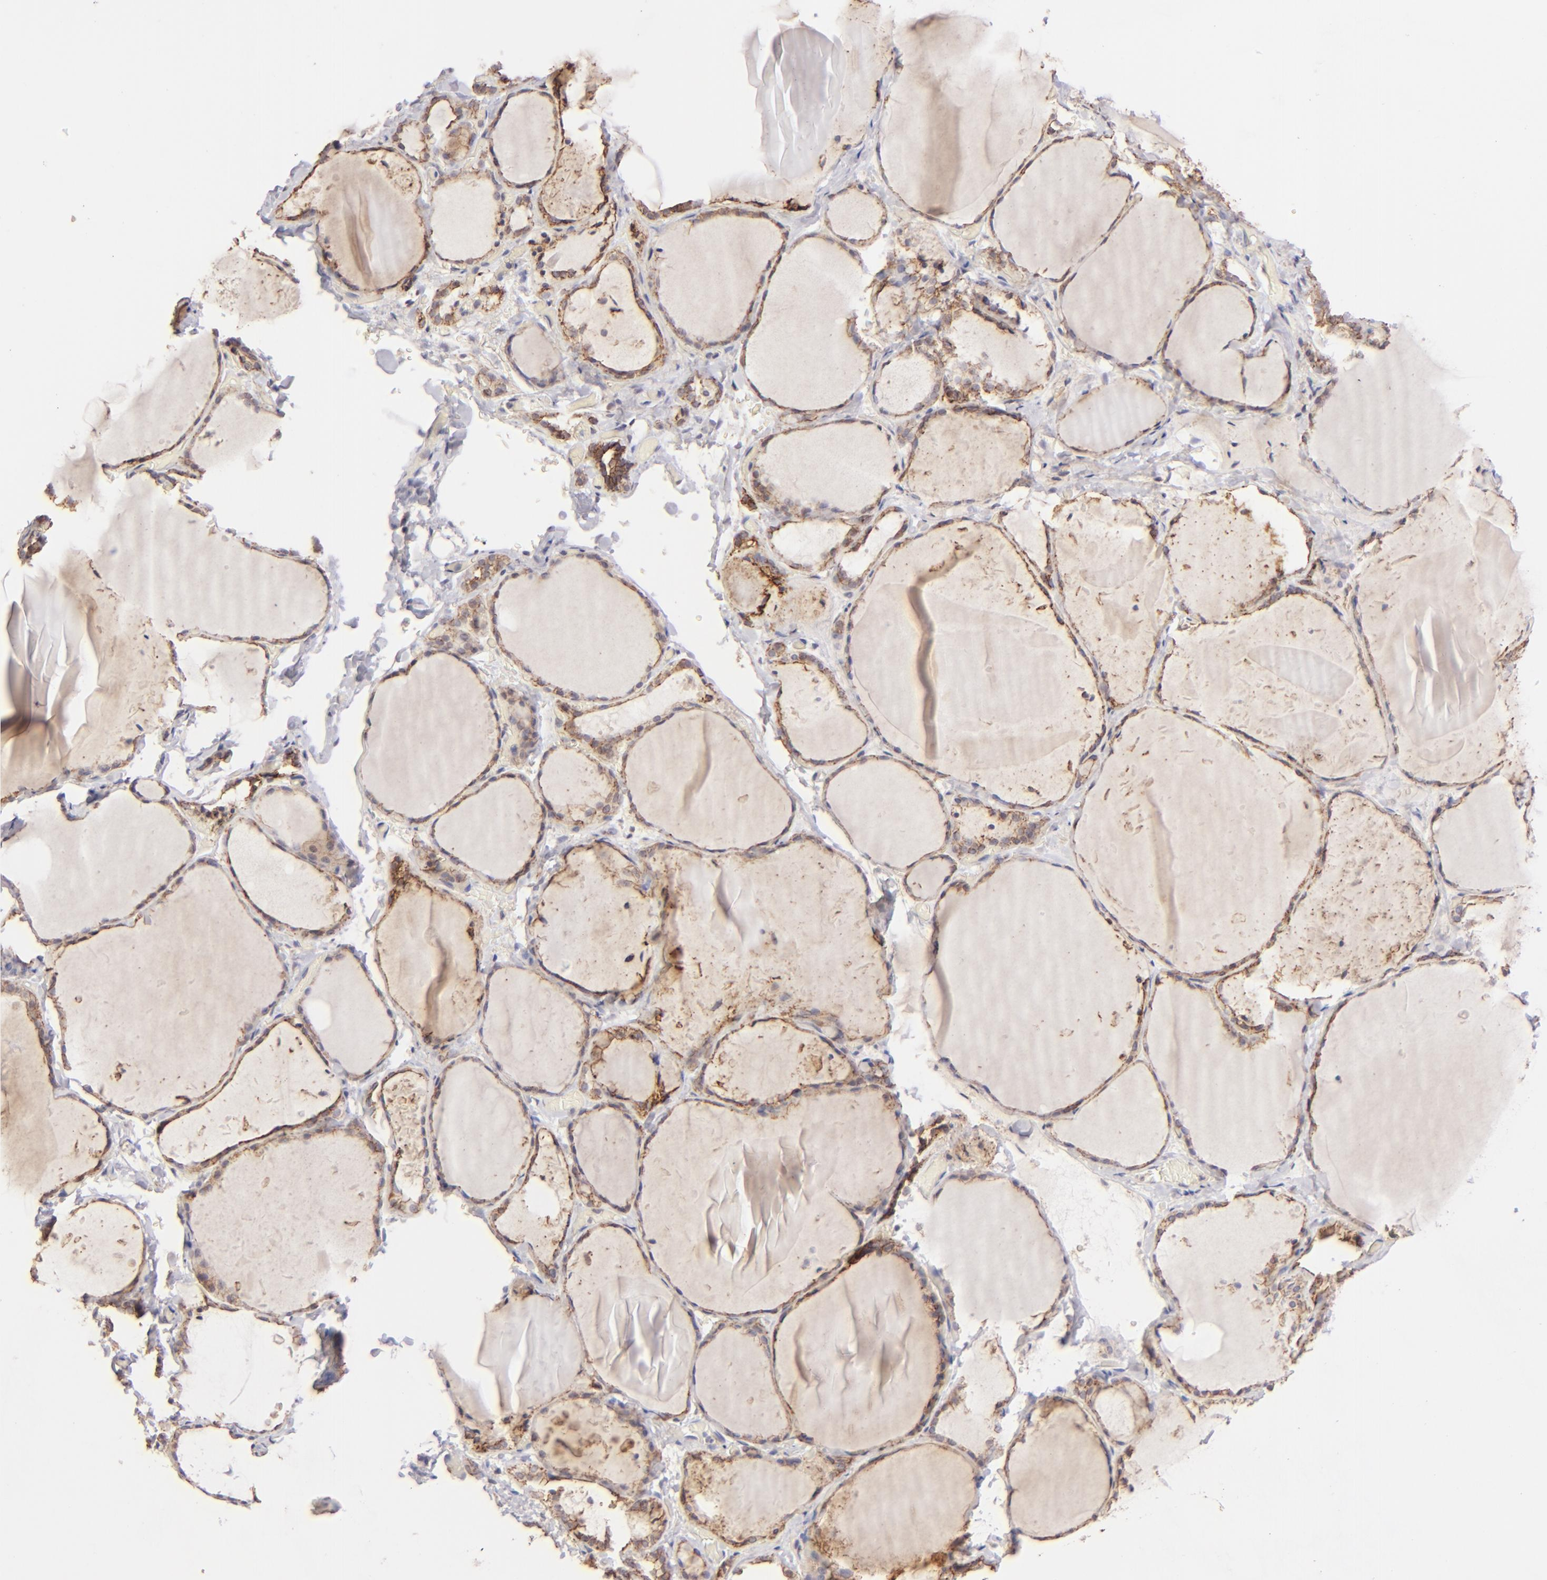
{"staining": {"intensity": "weak", "quantity": ">75%", "location": "cytoplasmic/membranous"}, "tissue": "thyroid gland", "cell_type": "Glandular cells", "image_type": "normal", "snomed": [{"axis": "morphology", "description": "Normal tissue, NOS"}, {"axis": "topography", "description": "Thyroid gland"}], "caption": "Unremarkable thyroid gland was stained to show a protein in brown. There is low levels of weak cytoplasmic/membranous positivity in about >75% of glandular cells. Using DAB (brown) and hematoxylin (blue) stains, captured at high magnification using brightfield microscopy.", "gene": "CLDN1", "patient": {"sex": "female", "age": 22}}